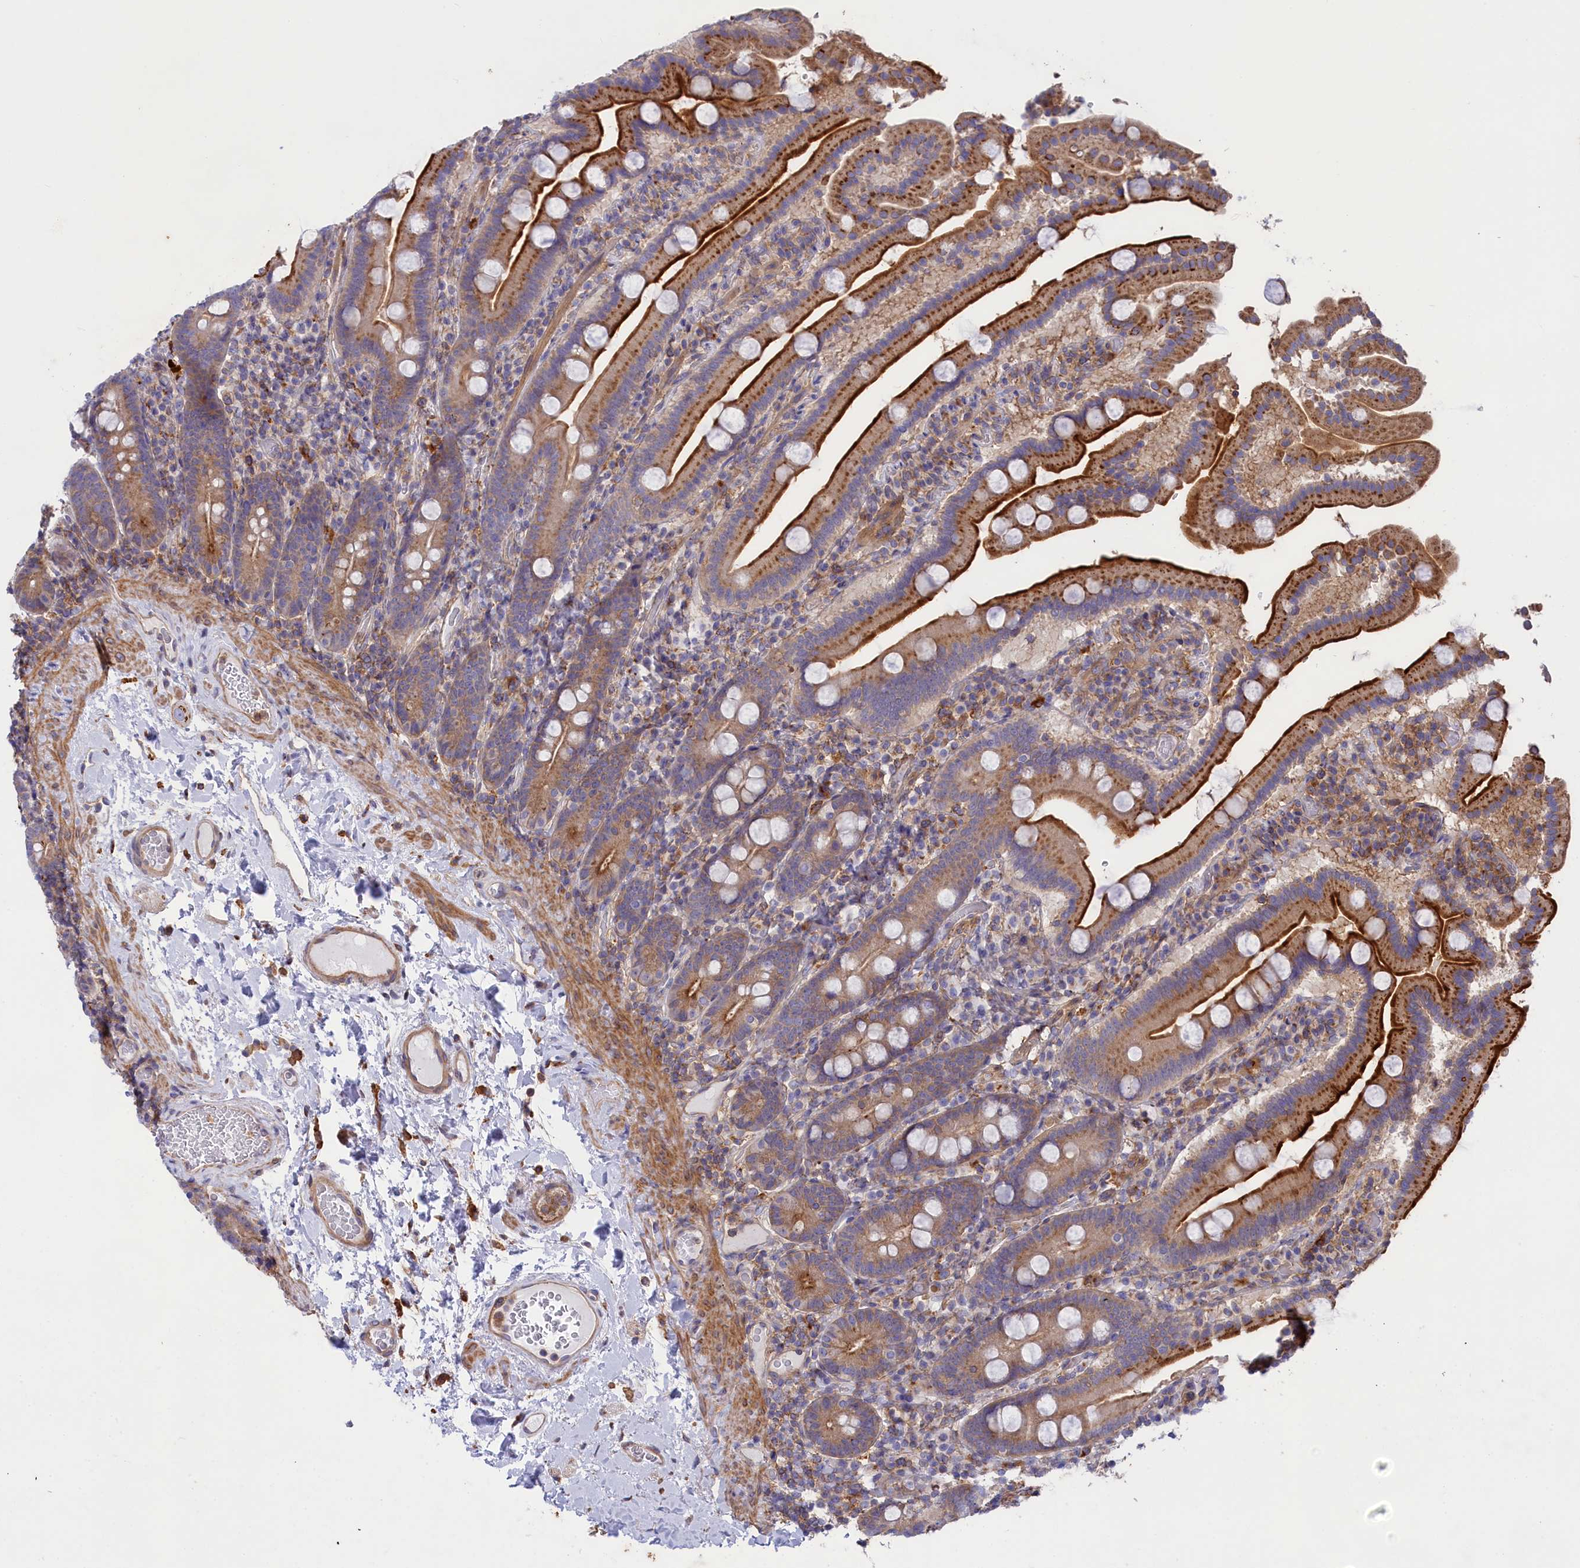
{"staining": {"intensity": "strong", "quantity": "25%-75%", "location": "cytoplasmic/membranous"}, "tissue": "duodenum", "cell_type": "Glandular cells", "image_type": "normal", "snomed": [{"axis": "morphology", "description": "Normal tissue, NOS"}, {"axis": "topography", "description": "Duodenum"}], "caption": "The immunohistochemical stain shows strong cytoplasmic/membranous staining in glandular cells of benign duodenum. Ihc stains the protein of interest in brown and the nuclei are stained blue.", "gene": "SCAMP4", "patient": {"sex": "male", "age": 55}}